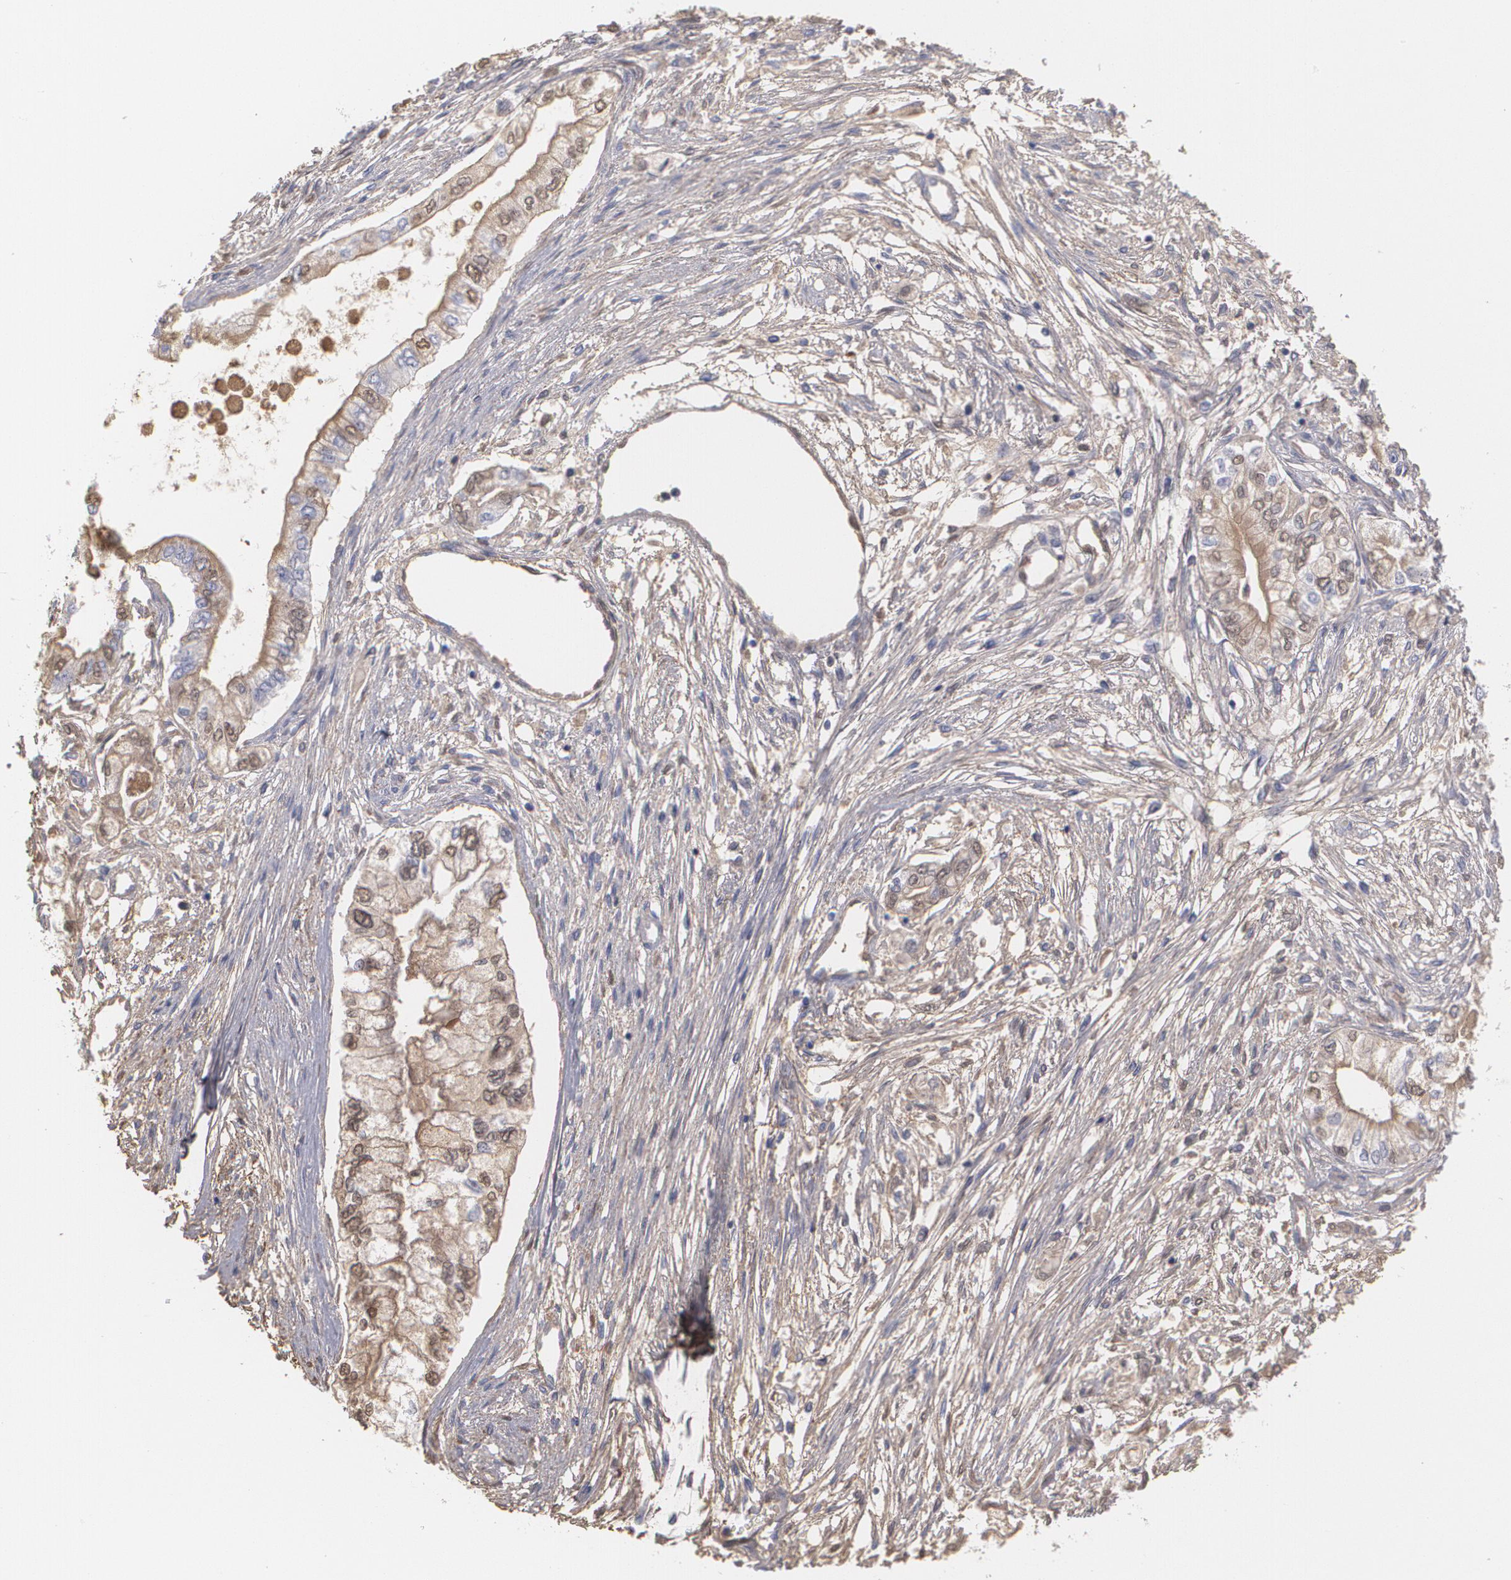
{"staining": {"intensity": "weak", "quantity": "25%-75%", "location": "cytoplasmic/membranous,nuclear"}, "tissue": "pancreatic cancer", "cell_type": "Tumor cells", "image_type": "cancer", "snomed": [{"axis": "morphology", "description": "Adenocarcinoma, NOS"}, {"axis": "topography", "description": "Pancreas"}], "caption": "Weak cytoplasmic/membranous and nuclear protein positivity is present in about 25%-75% of tumor cells in adenocarcinoma (pancreatic).", "gene": "SERPINA1", "patient": {"sex": "male", "age": 79}}